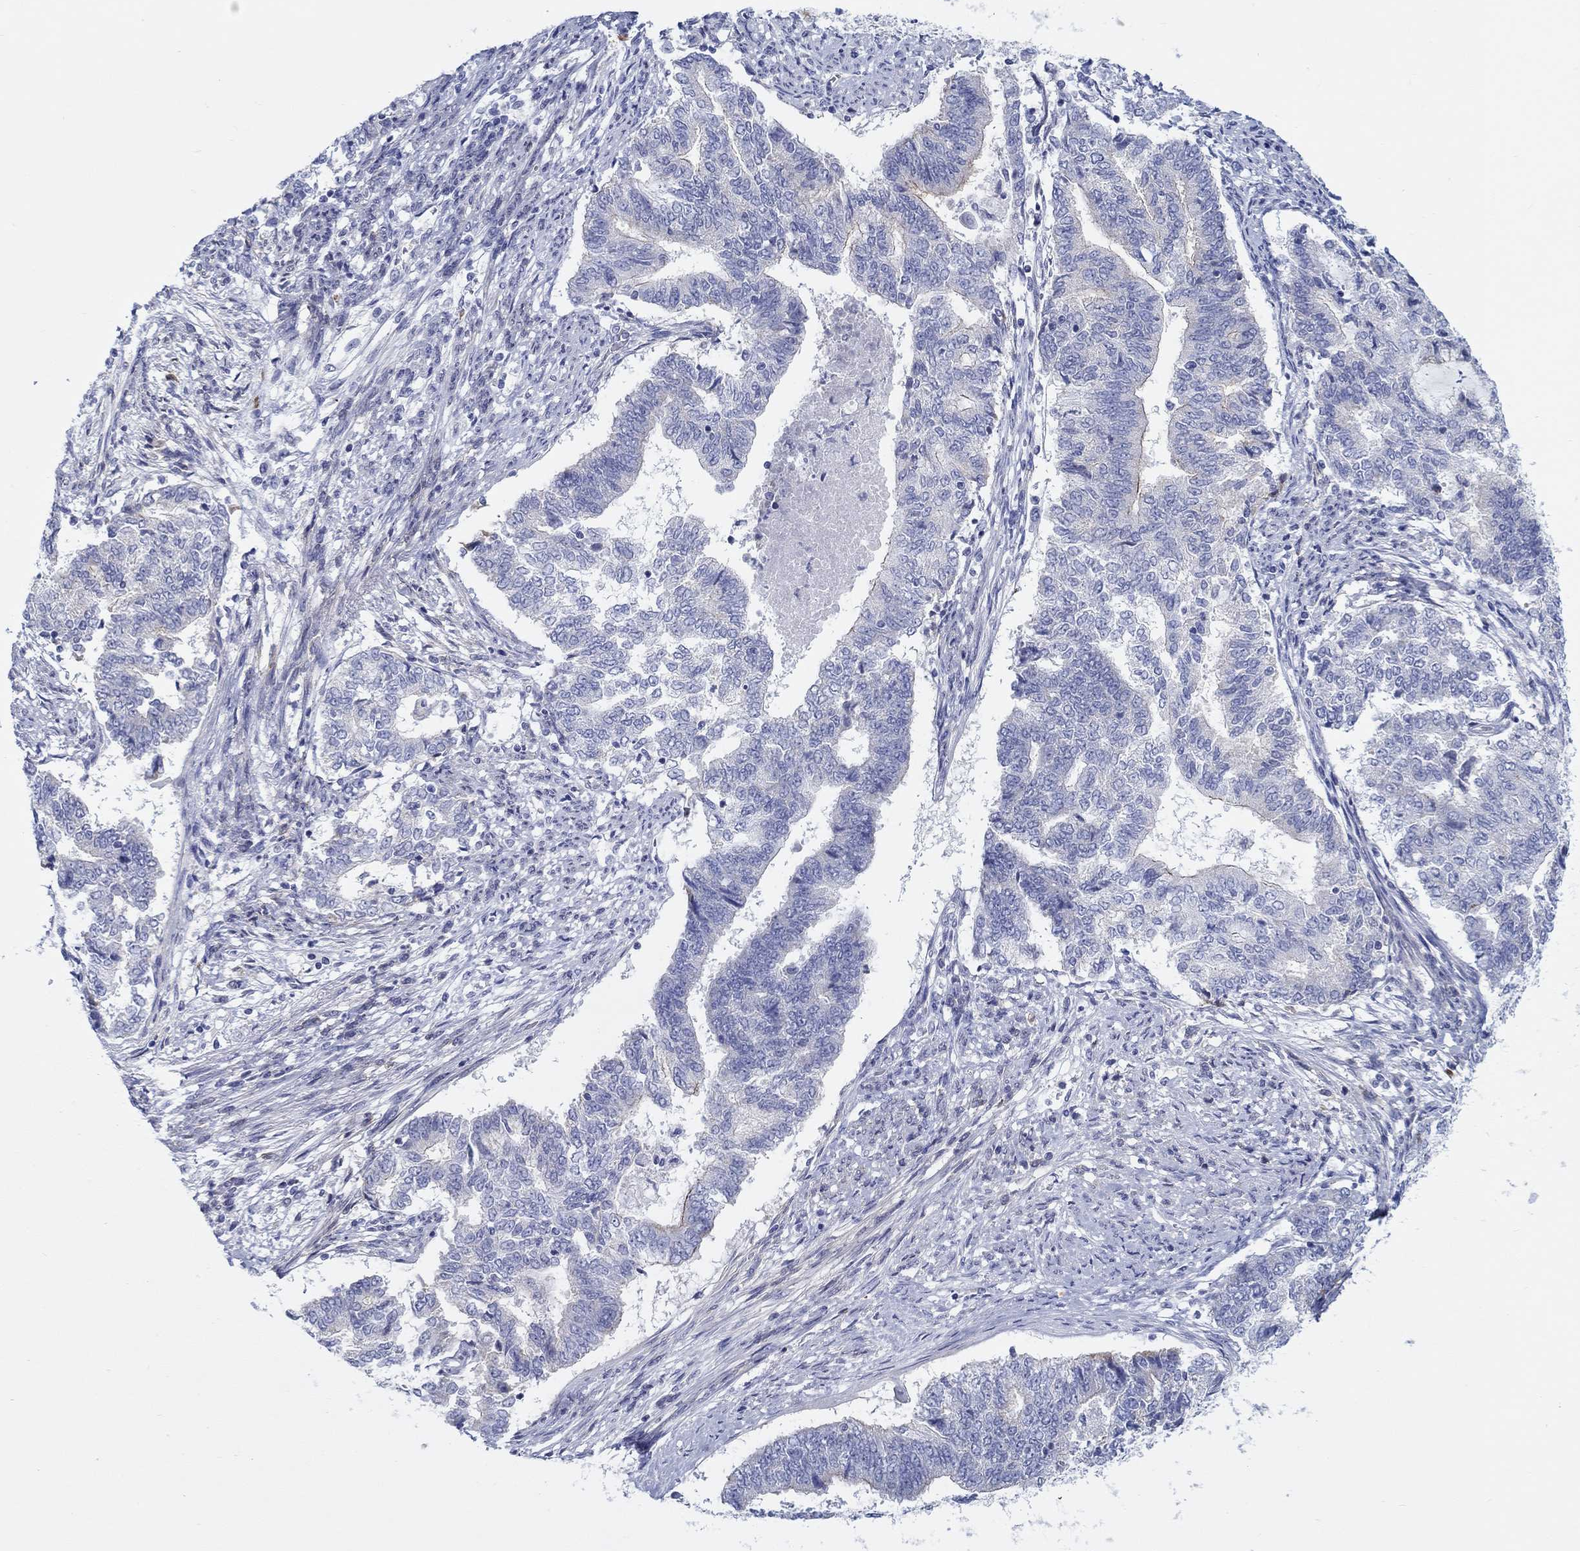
{"staining": {"intensity": "negative", "quantity": "none", "location": "none"}, "tissue": "endometrial cancer", "cell_type": "Tumor cells", "image_type": "cancer", "snomed": [{"axis": "morphology", "description": "Adenocarcinoma, NOS"}, {"axis": "topography", "description": "Endometrium"}], "caption": "DAB immunohistochemical staining of adenocarcinoma (endometrial) reveals no significant expression in tumor cells.", "gene": "HAPLN4", "patient": {"sex": "female", "age": 65}}